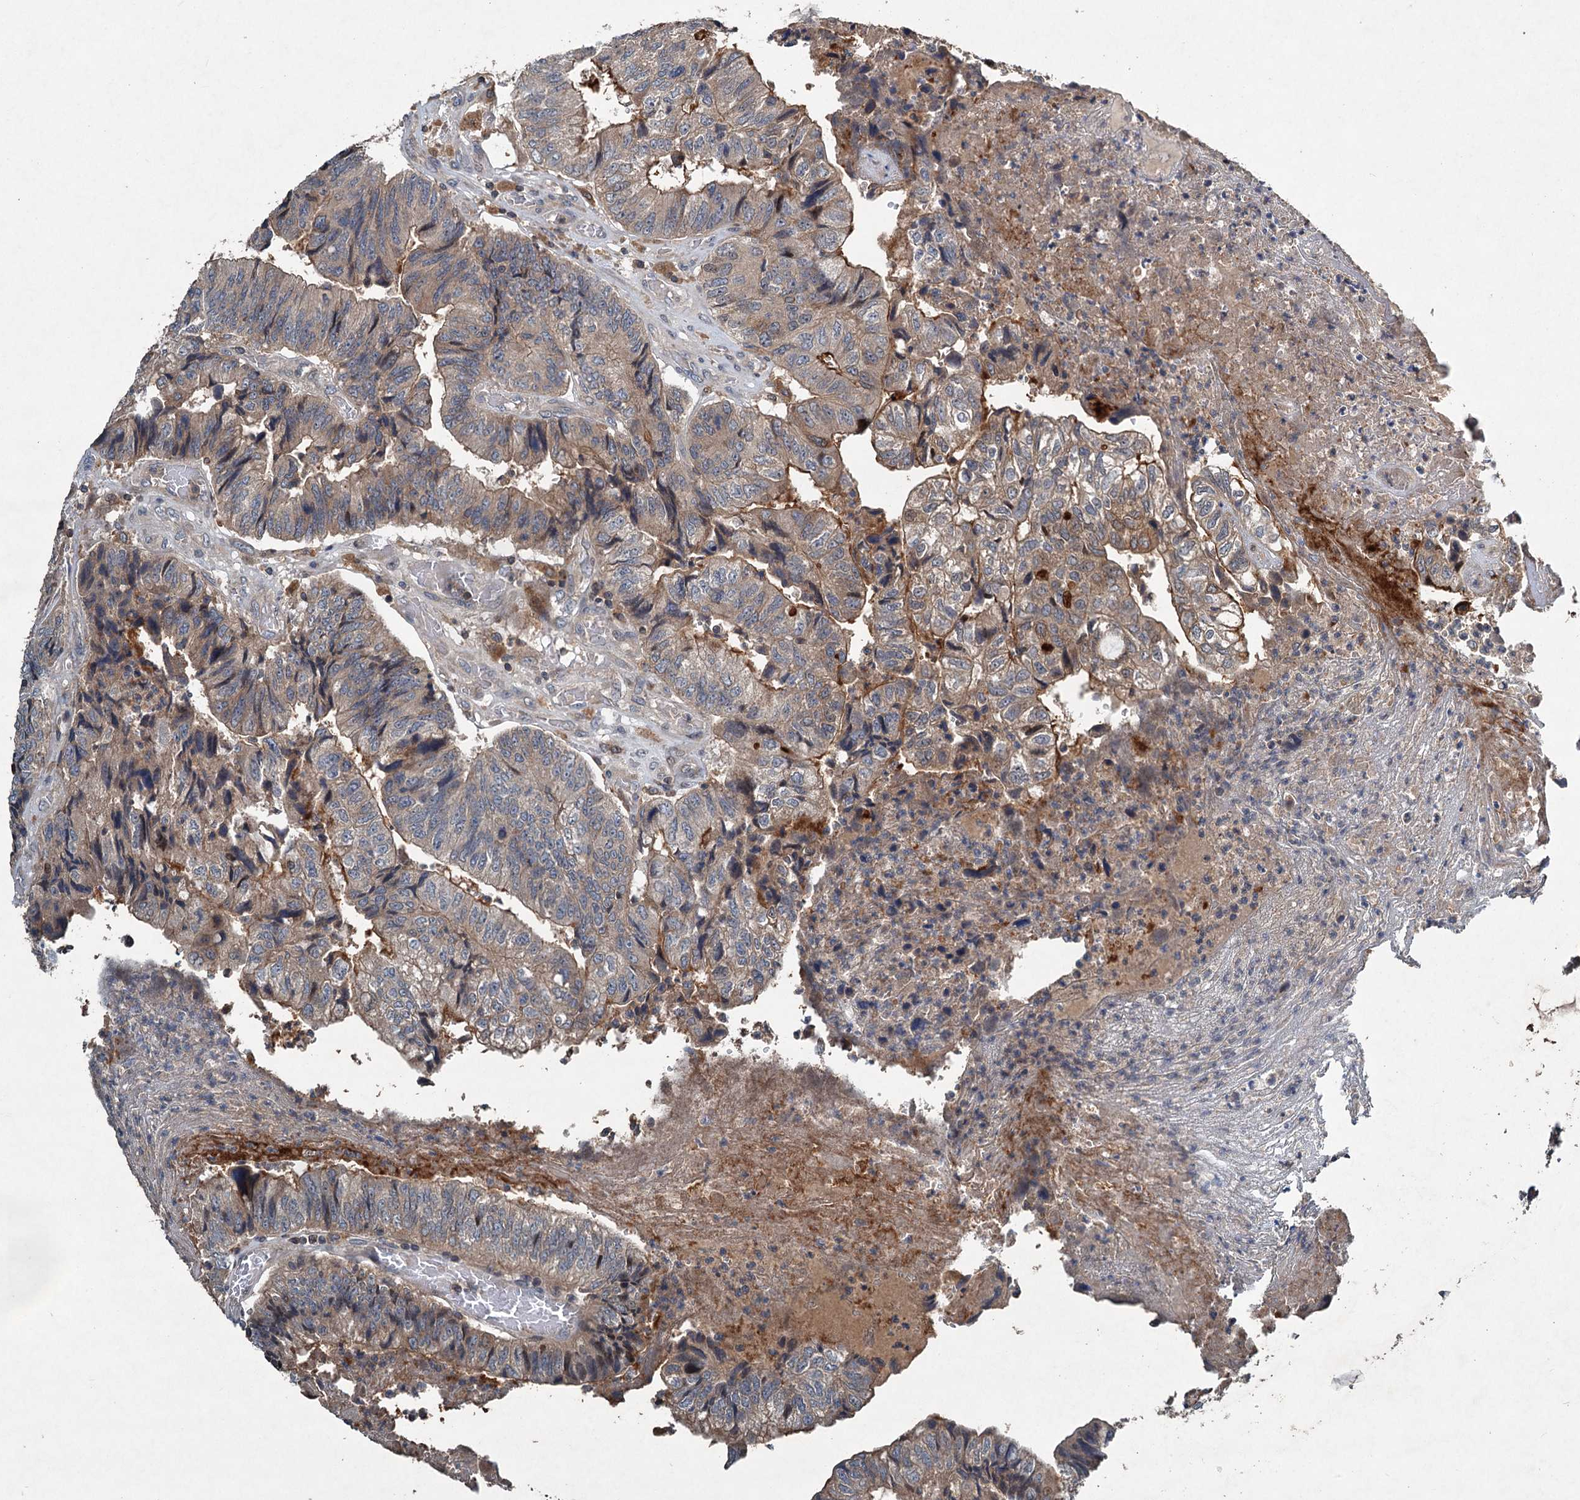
{"staining": {"intensity": "moderate", "quantity": "<25%", "location": "cytoplasmic/membranous"}, "tissue": "colorectal cancer", "cell_type": "Tumor cells", "image_type": "cancer", "snomed": [{"axis": "morphology", "description": "Adenocarcinoma, NOS"}, {"axis": "topography", "description": "Colon"}], "caption": "High-magnification brightfield microscopy of colorectal cancer stained with DAB (brown) and counterstained with hematoxylin (blue). tumor cells exhibit moderate cytoplasmic/membranous expression is appreciated in about<25% of cells. (brown staining indicates protein expression, while blue staining denotes nuclei).", "gene": "TAPBPL", "patient": {"sex": "female", "age": 67}}